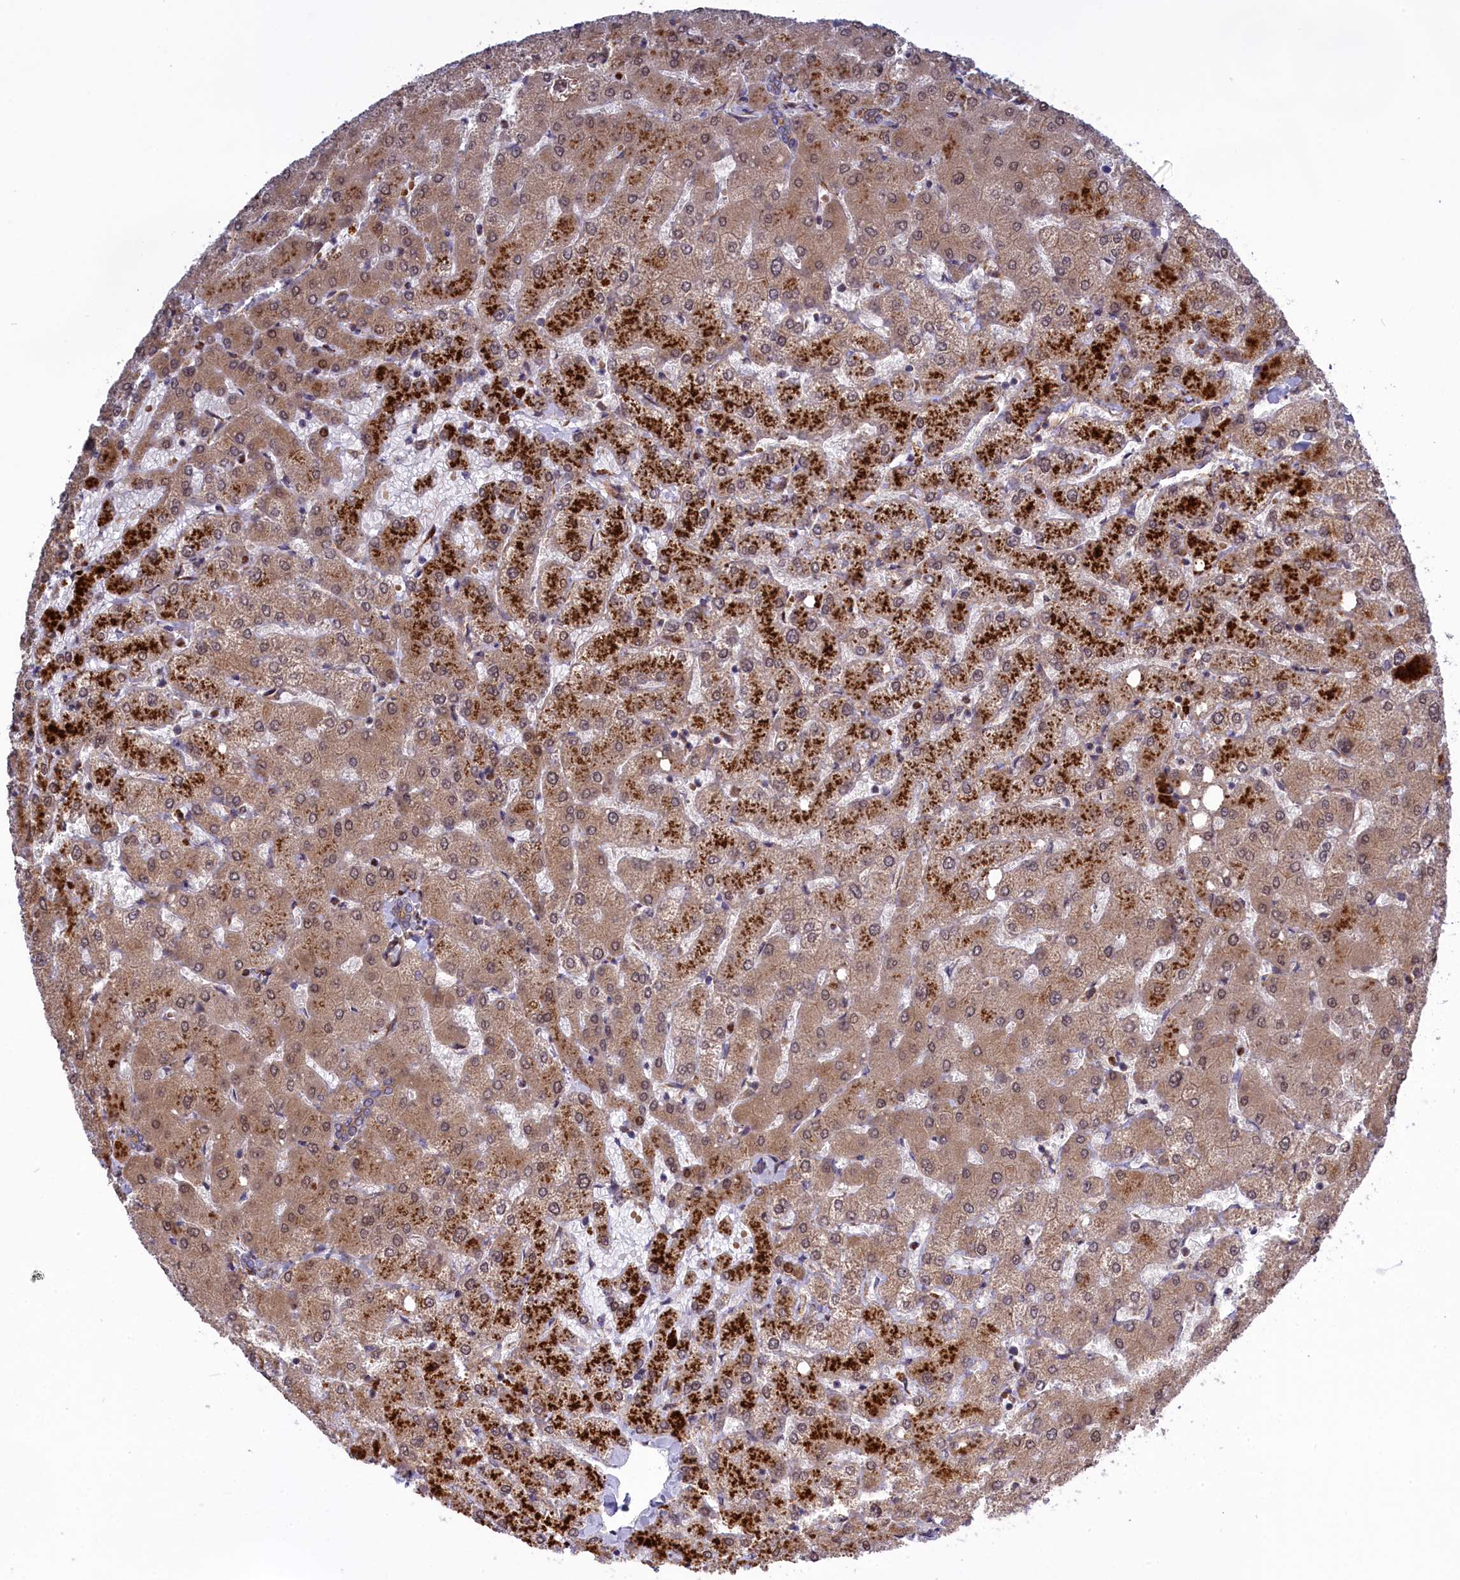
{"staining": {"intensity": "moderate", "quantity": ">75%", "location": "cytoplasmic/membranous"}, "tissue": "liver", "cell_type": "Cholangiocytes", "image_type": "normal", "snomed": [{"axis": "morphology", "description": "Normal tissue, NOS"}, {"axis": "topography", "description": "Liver"}], "caption": "High-power microscopy captured an immunohistochemistry (IHC) photomicrograph of unremarkable liver, revealing moderate cytoplasmic/membranous expression in approximately >75% of cholangiocytes.", "gene": "DDX60L", "patient": {"sex": "female", "age": 54}}